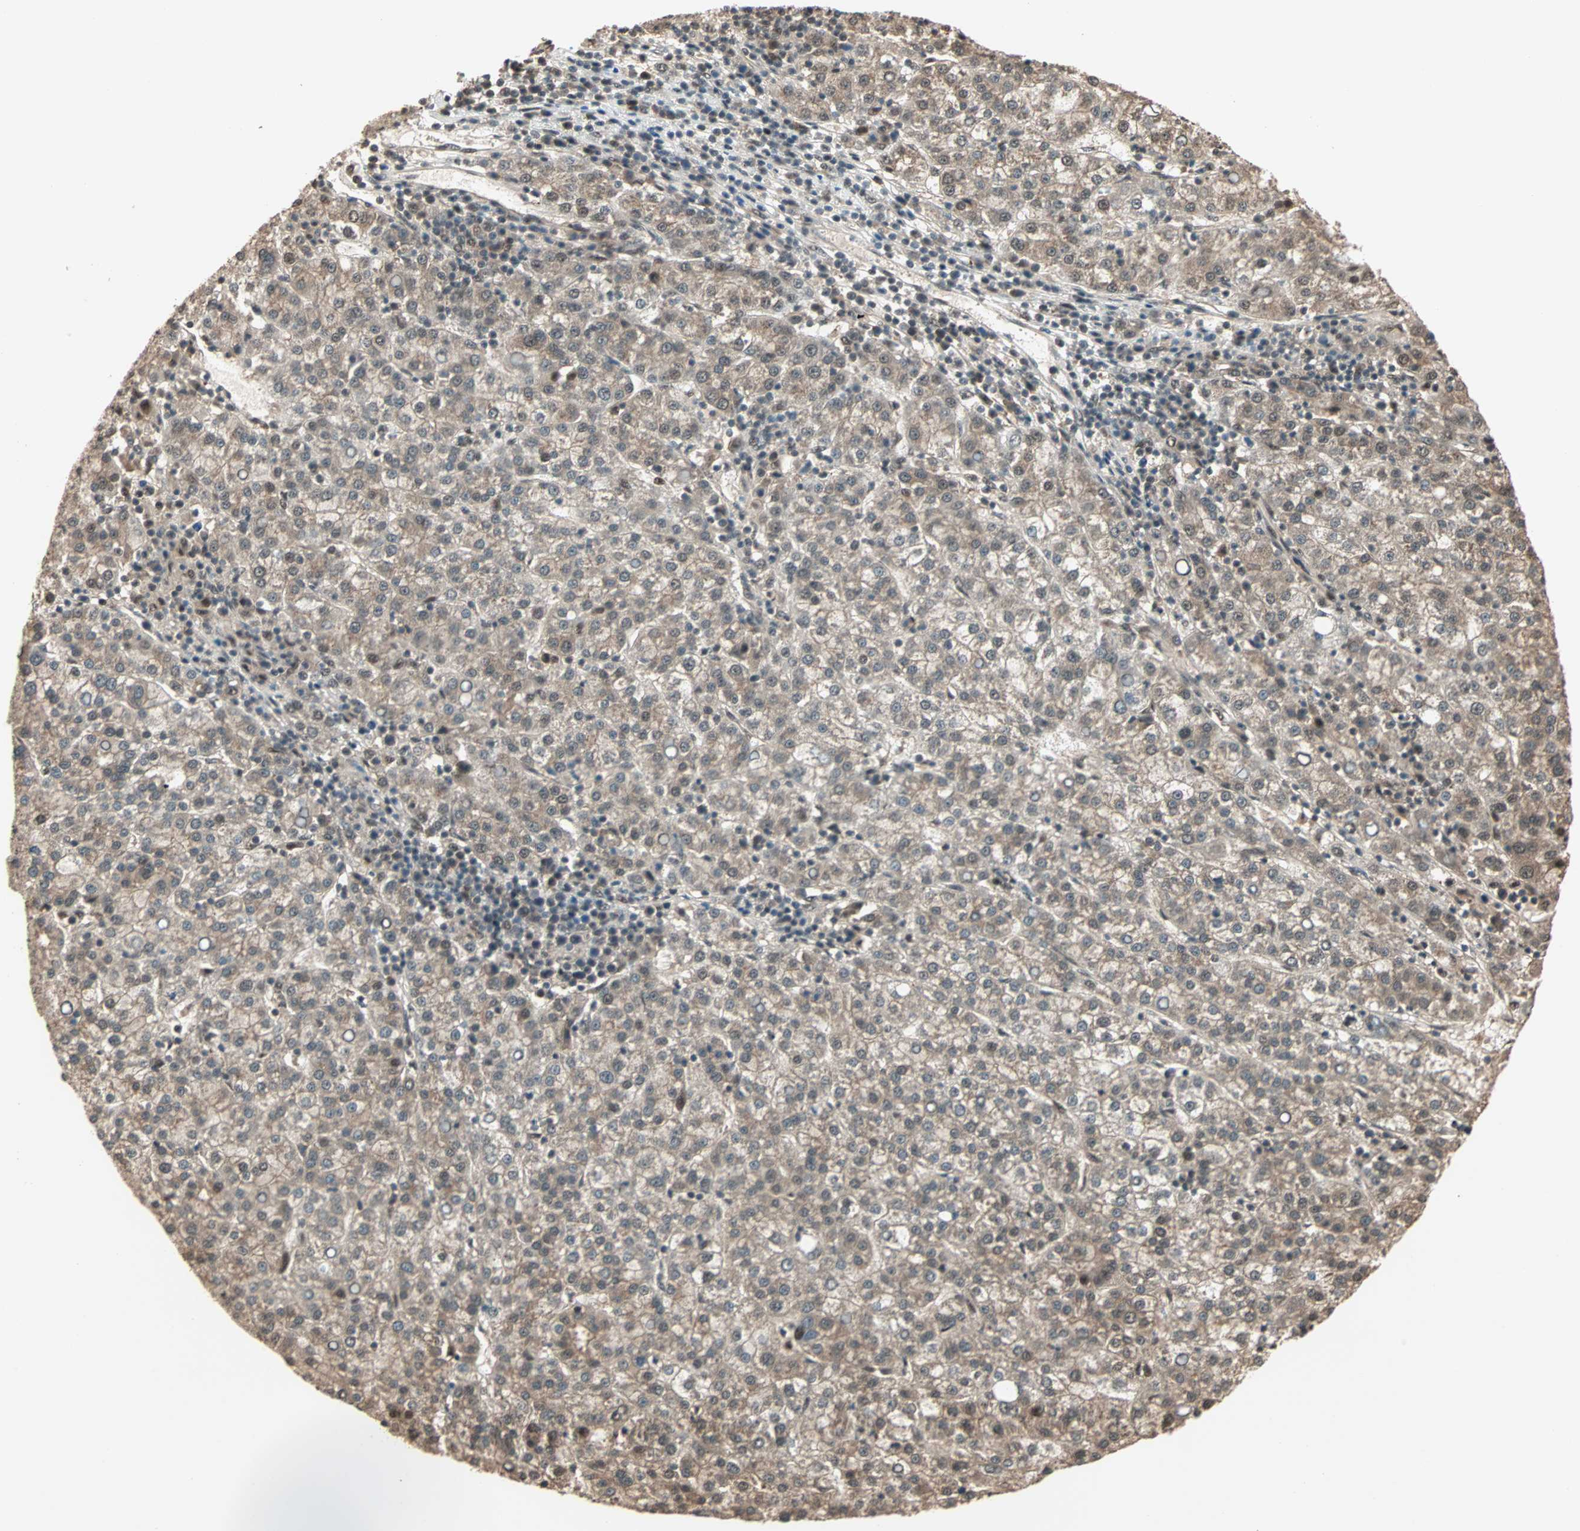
{"staining": {"intensity": "weak", "quantity": "25%-75%", "location": "cytoplasmic/membranous,nuclear"}, "tissue": "liver cancer", "cell_type": "Tumor cells", "image_type": "cancer", "snomed": [{"axis": "morphology", "description": "Carcinoma, Hepatocellular, NOS"}, {"axis": "topography", "description": "Liver"}], "caption": "Immunohistochemical staining of hepatocellular carcinoma (liver) exhibits low levels of weak cytoplasmic/membranous and nuclear protein staining in approximately 25%-75% of tumor cells.", "gene": "ZNF701", "patient": {"sex": "female", "age": 58}}